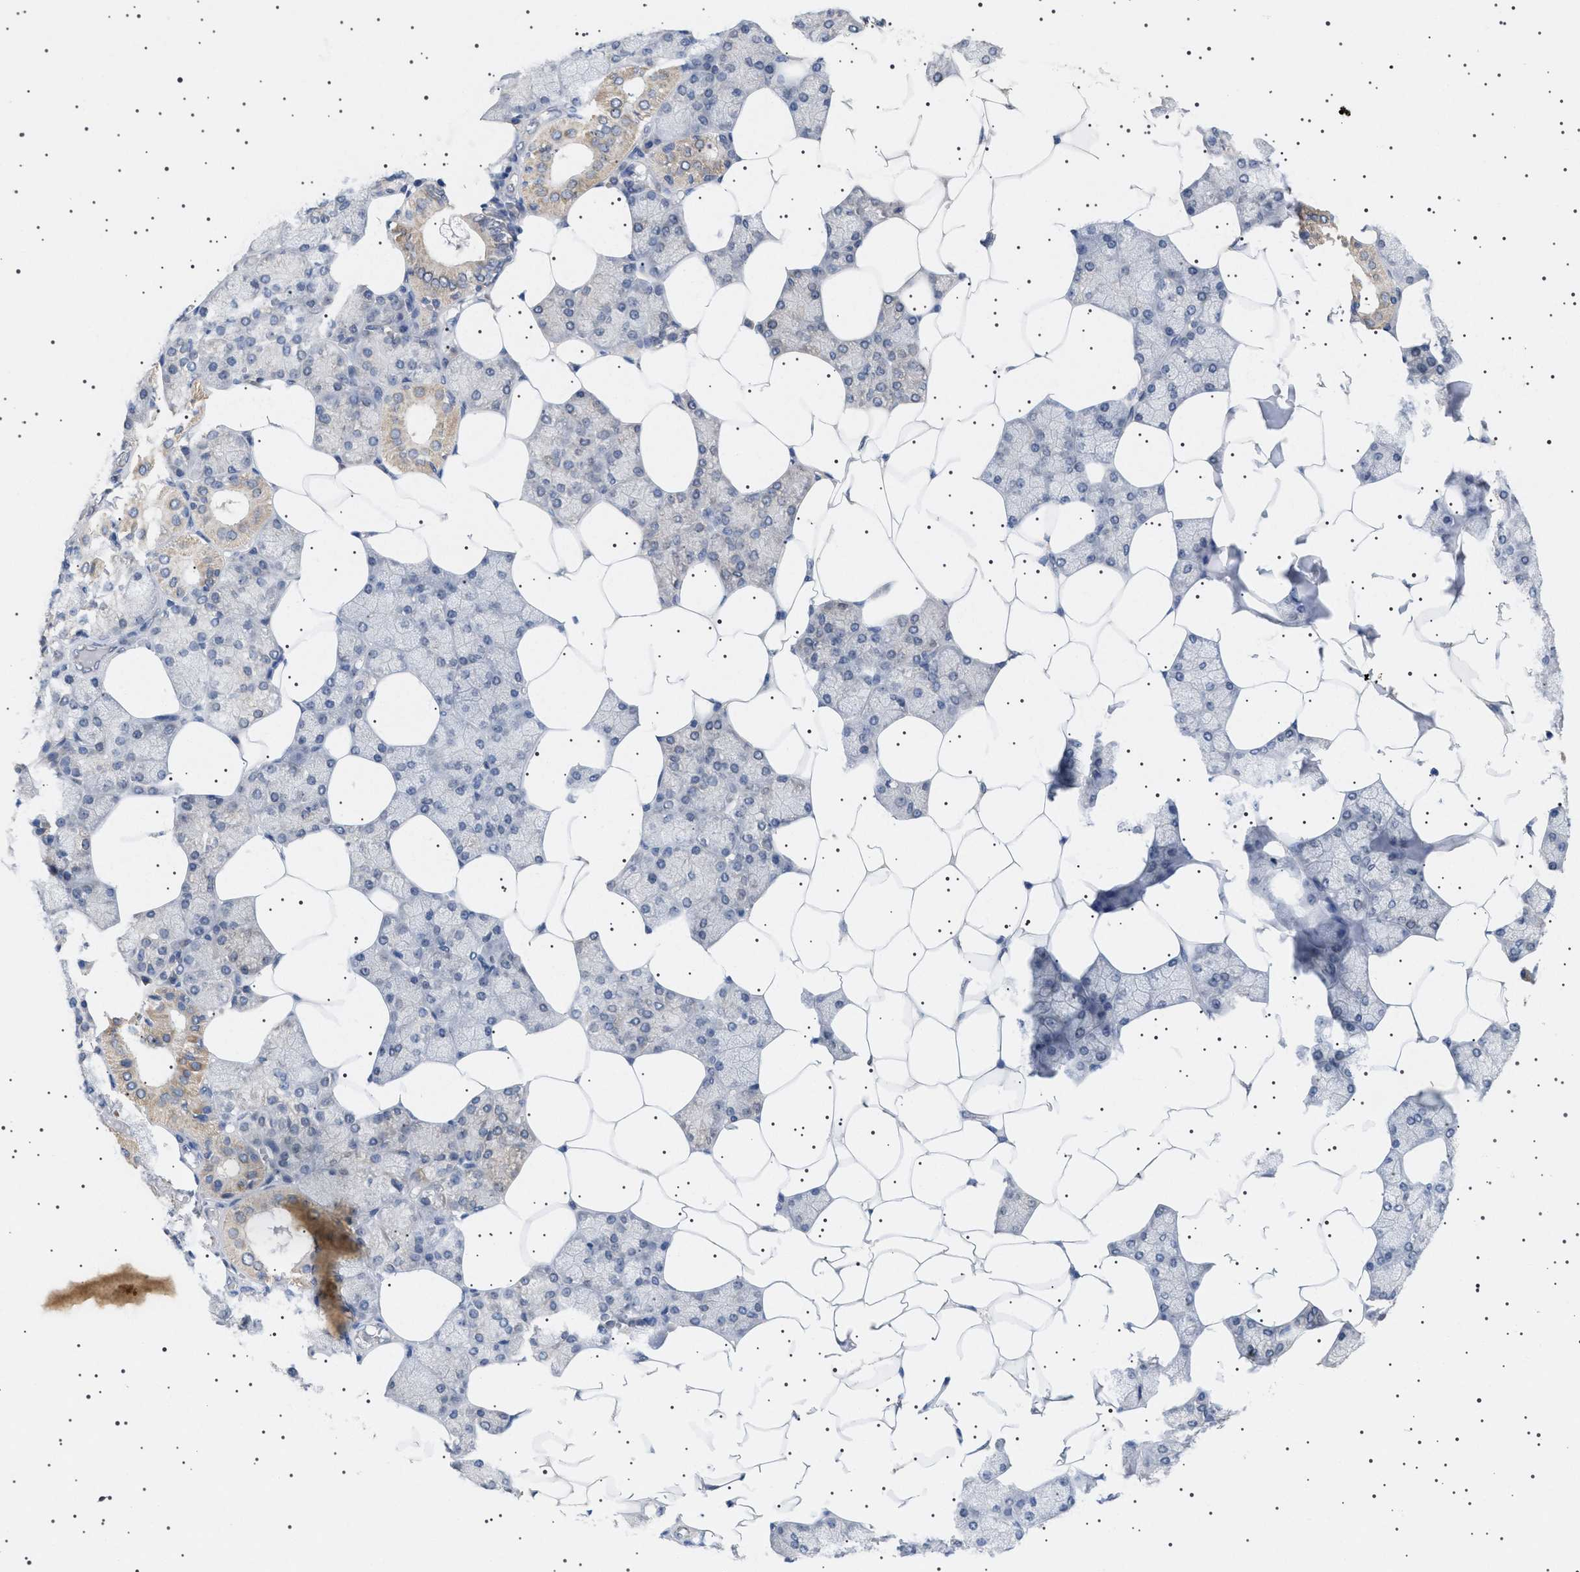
{"staining": {"intensity": "weak", "quantity": "25%-75%", "location": "cytoplasmic/membranous"}, "tissue": "salivary gland", "cell_type": "Glandular cells", "image_type": "normal", "snomed": [{"axis": "morphology", "description": "Normal tissue, NOS"}, {"axis": "topography", "description": "Salivary gland"}], "caption": "Immunohistochemistry of benign salivary gland demonstrates low levels of weak cytoplasmic/membranous positivity in about 25%-75% of glandular cells. (Brightfield microscopy of DAB IHC at high magnification).", "gene": "NUP93", "patient": {"sex": "male", "age": 62}}